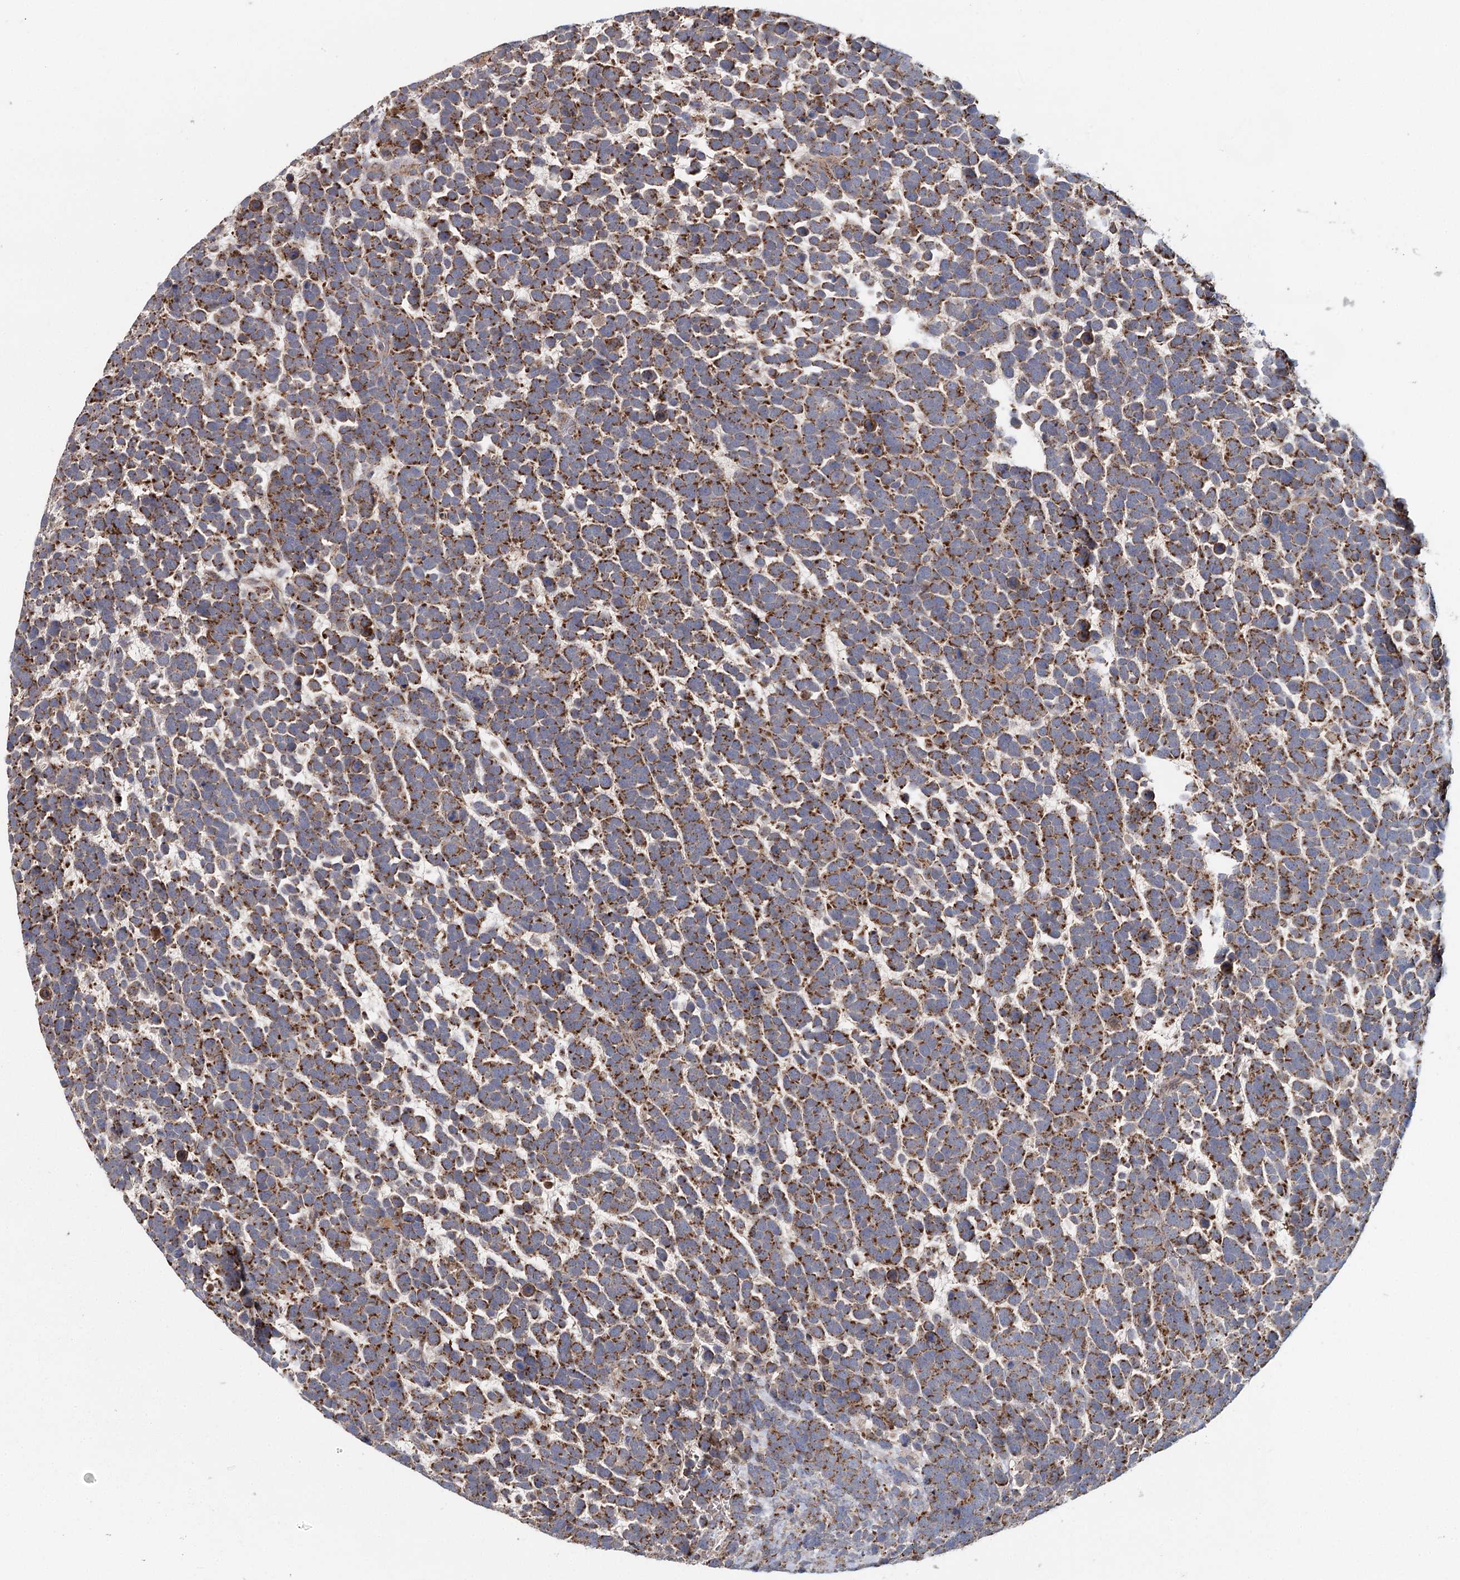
{"staining": {"intensity": "strong", "quantity": ">75%", "location": "cytoplasmic/membranous"}, "tissue": "urothelial cancer", "cell_type": "Tumor cells", "image_type": "cancer", "snomed": [{"axis": "morphology", "description": "Urothelial carcinoma, High grade"}, {"axis": "topography", "description": "Urinary bladder"}], "caption": "A brown stain shows strong cytoplasmic/membranous staining of a protein in urothelial carcinoma (high-grade) tumor cells.", "gene": "MRPL44", "patient": {"sex": "female", "age": 82}}